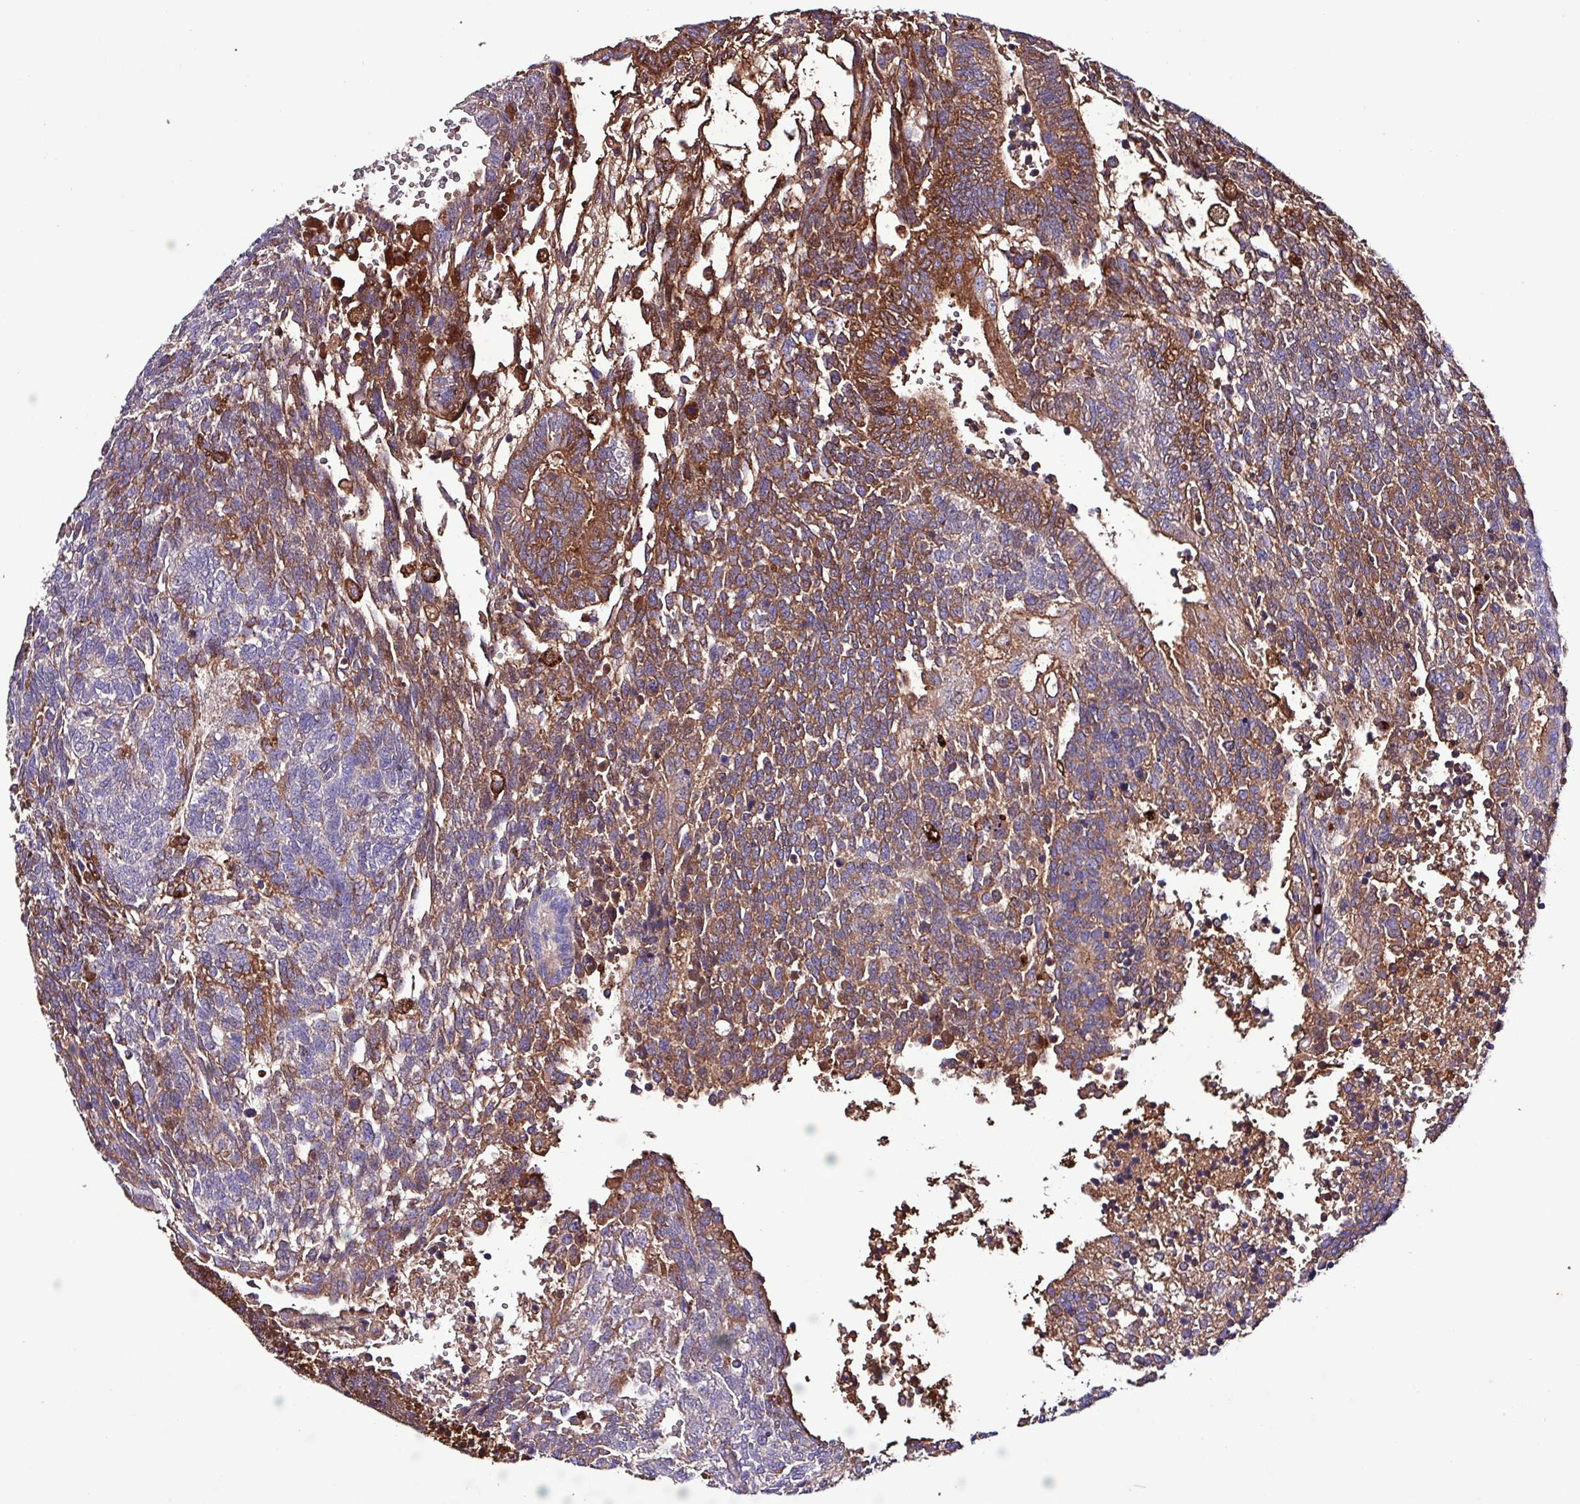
{"staining": {"intensity": "strong", "quantity": "25%-75%", "location": "cytoplasmic/membranous"}, "tissue": "testis cancer", "cell_type": "Tumor cells", "image_type": "cancer", "snomed": [{"axis": "morphology", "description": "Carcinoma, Embryonal, NOS"}, {"axis": "topography", "description": "Testis"}], "caption": "Testis cancer stained for a protein shows strong cytoplasmic/membranous positivity in tumor cells.", "gene": "HP", "patient": {"sex": "male", "age": 23}}